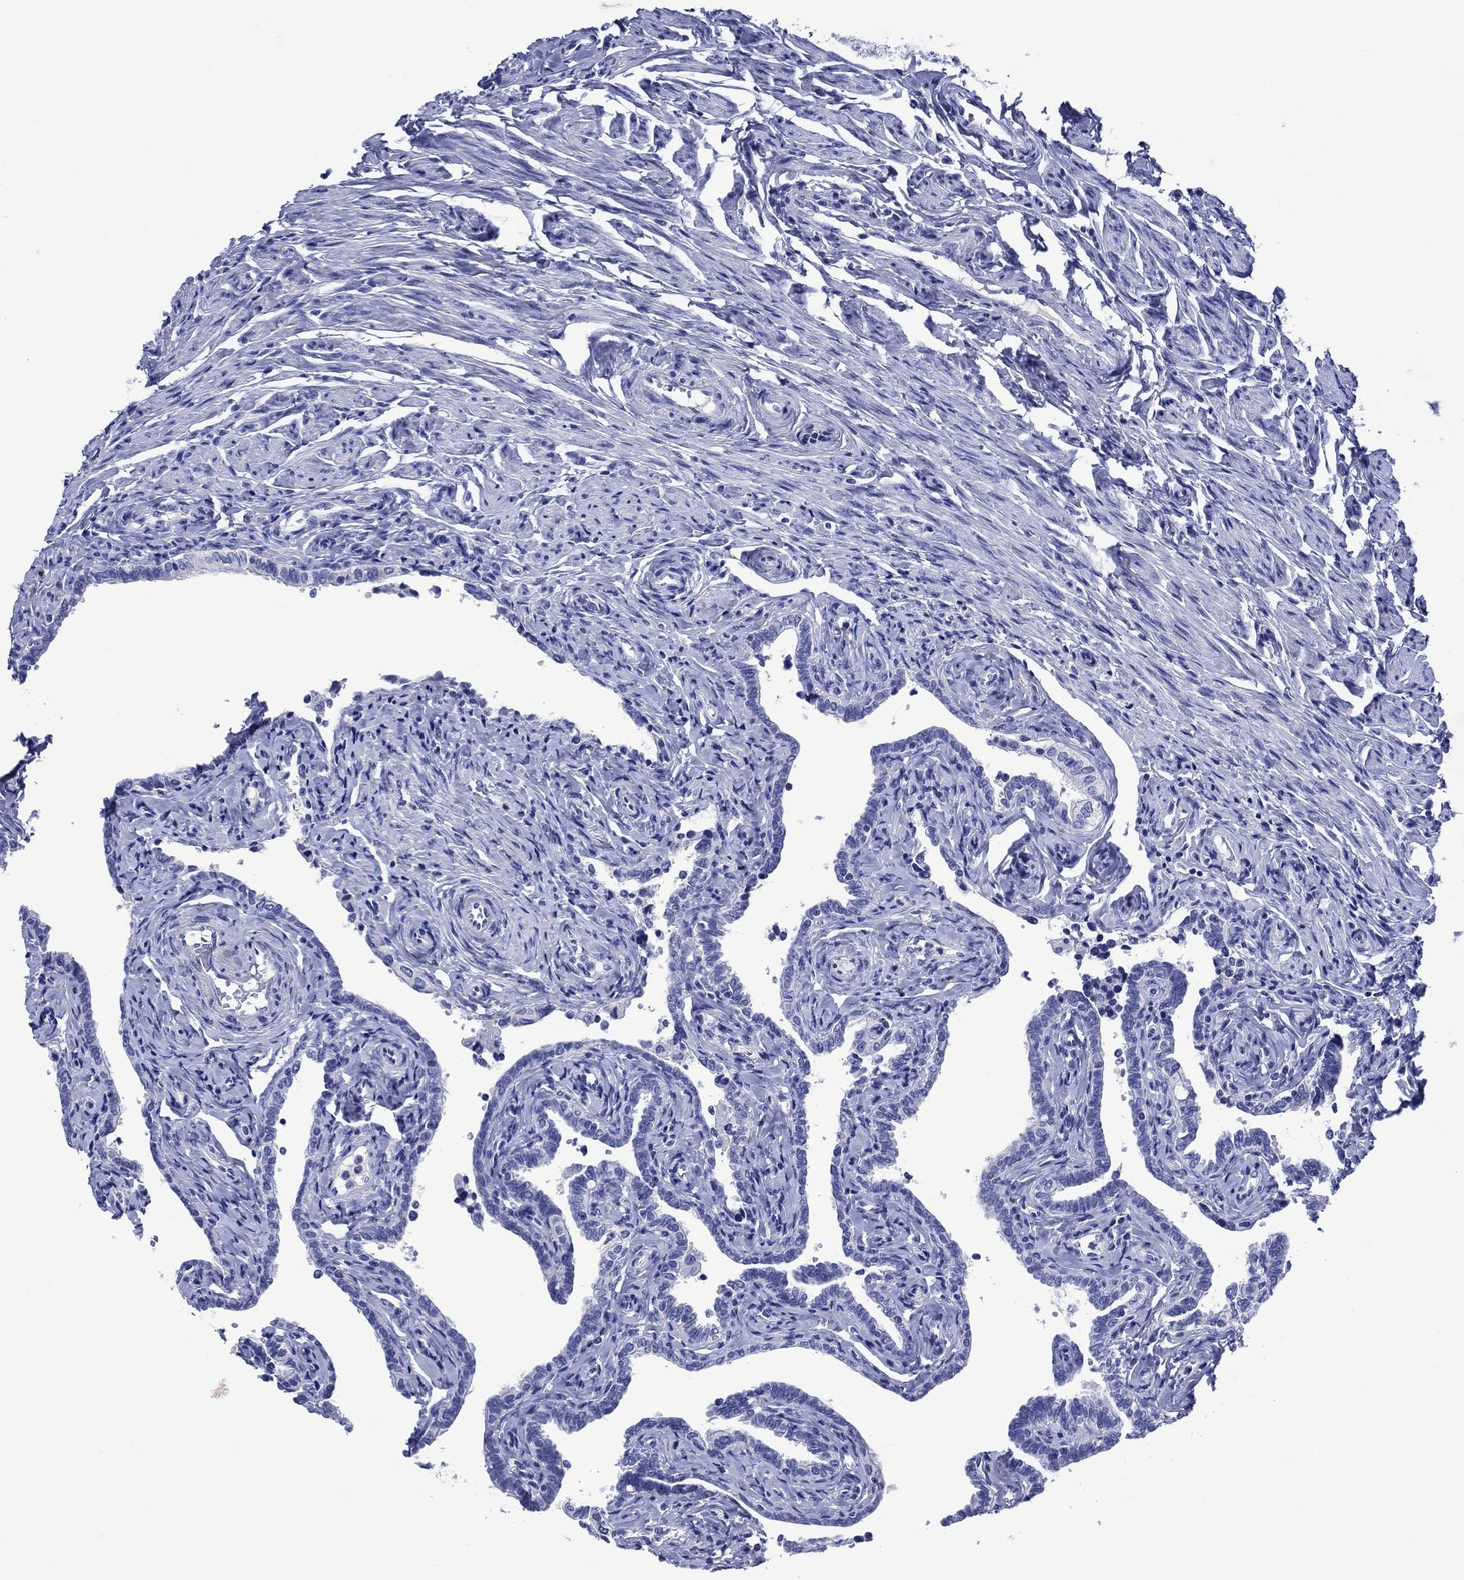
{"staining": {"intensity": "negative", "quantity": "none", "location": "none"}, "tissue": "fallopian tube", "cell_type": "Glandular cells", "image_type": "normal", "snomed": [{"axis": "morphology", "description": "Normal tissue, NOS"}, {"axis": "topography", "description": "Fallopian tube"}, {"axis": "topography", "description": "Ovary"}], "caption": "A high-resolution image shows immunohistochemistry staining of benign fallopian tube, which displays no significant staining in glandular cells.", "gene": "CACNG3", "patient": {"sex": "female", "age": 54}}